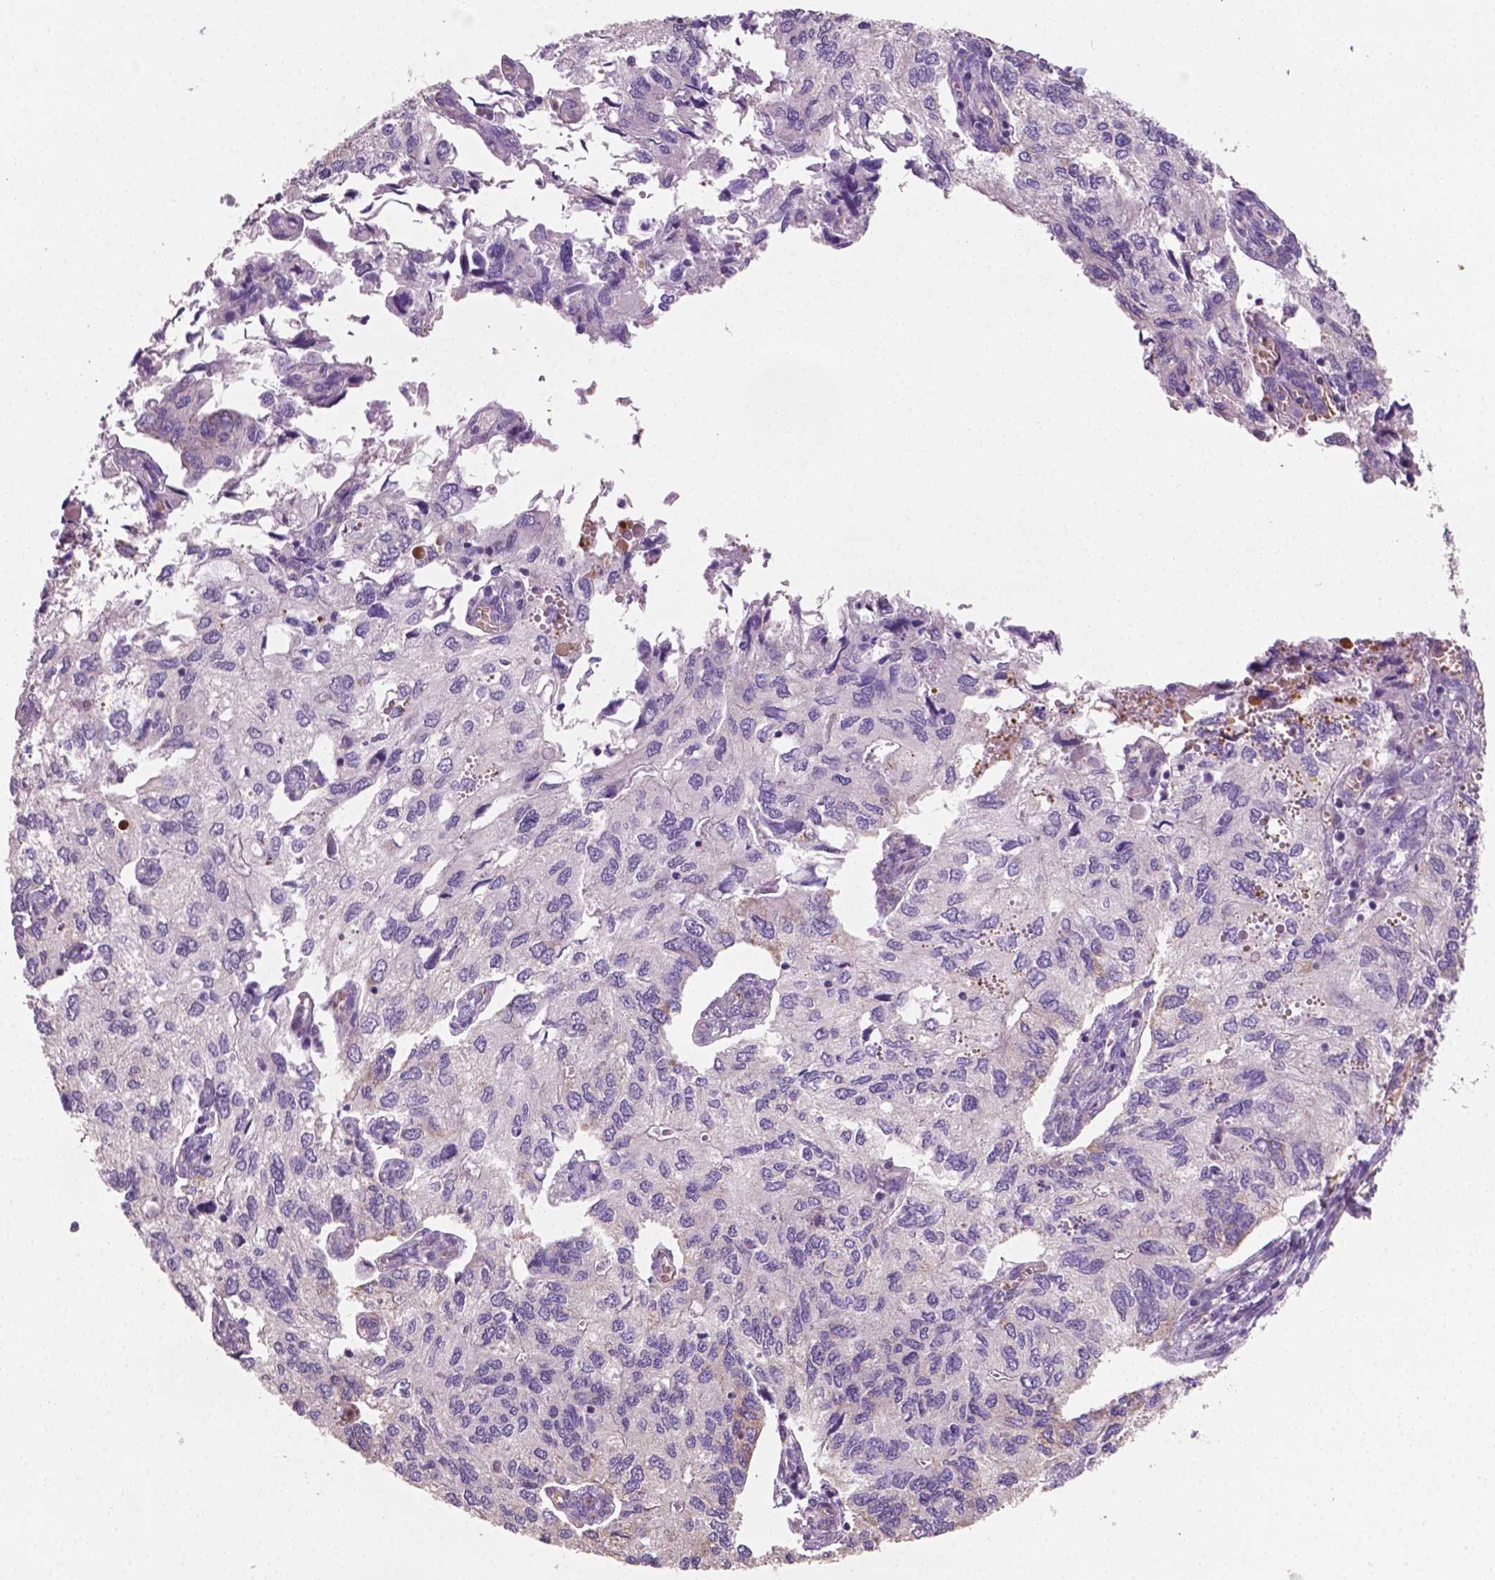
{"staining": {"intensity": "negative", "quantity": "none", "location": "none"}, "tissue": "endometrial cancer", "cell_type": "Tumor cells", "image_type": "cancer", "snomed": [{"axis": "morphology", "description": "Carcinoma, NOS"}, {"axis": "topography", "description": "Uterus"}], "caption": "High magnification brightfield microscopy of endometrial carcinoma stained with DAB (3,3'-diaminobenzidine) (brown) and counterstained with hematoxylin (blue): tumor cells show no significant positivity. (DAB (3,3'-diaminobenzidine) immunohistochemistry (IHC) visualized using brightfield microscopy, high magnification).", "gene": "PTX3", "patient": {"sex": "female", "age": 76}}